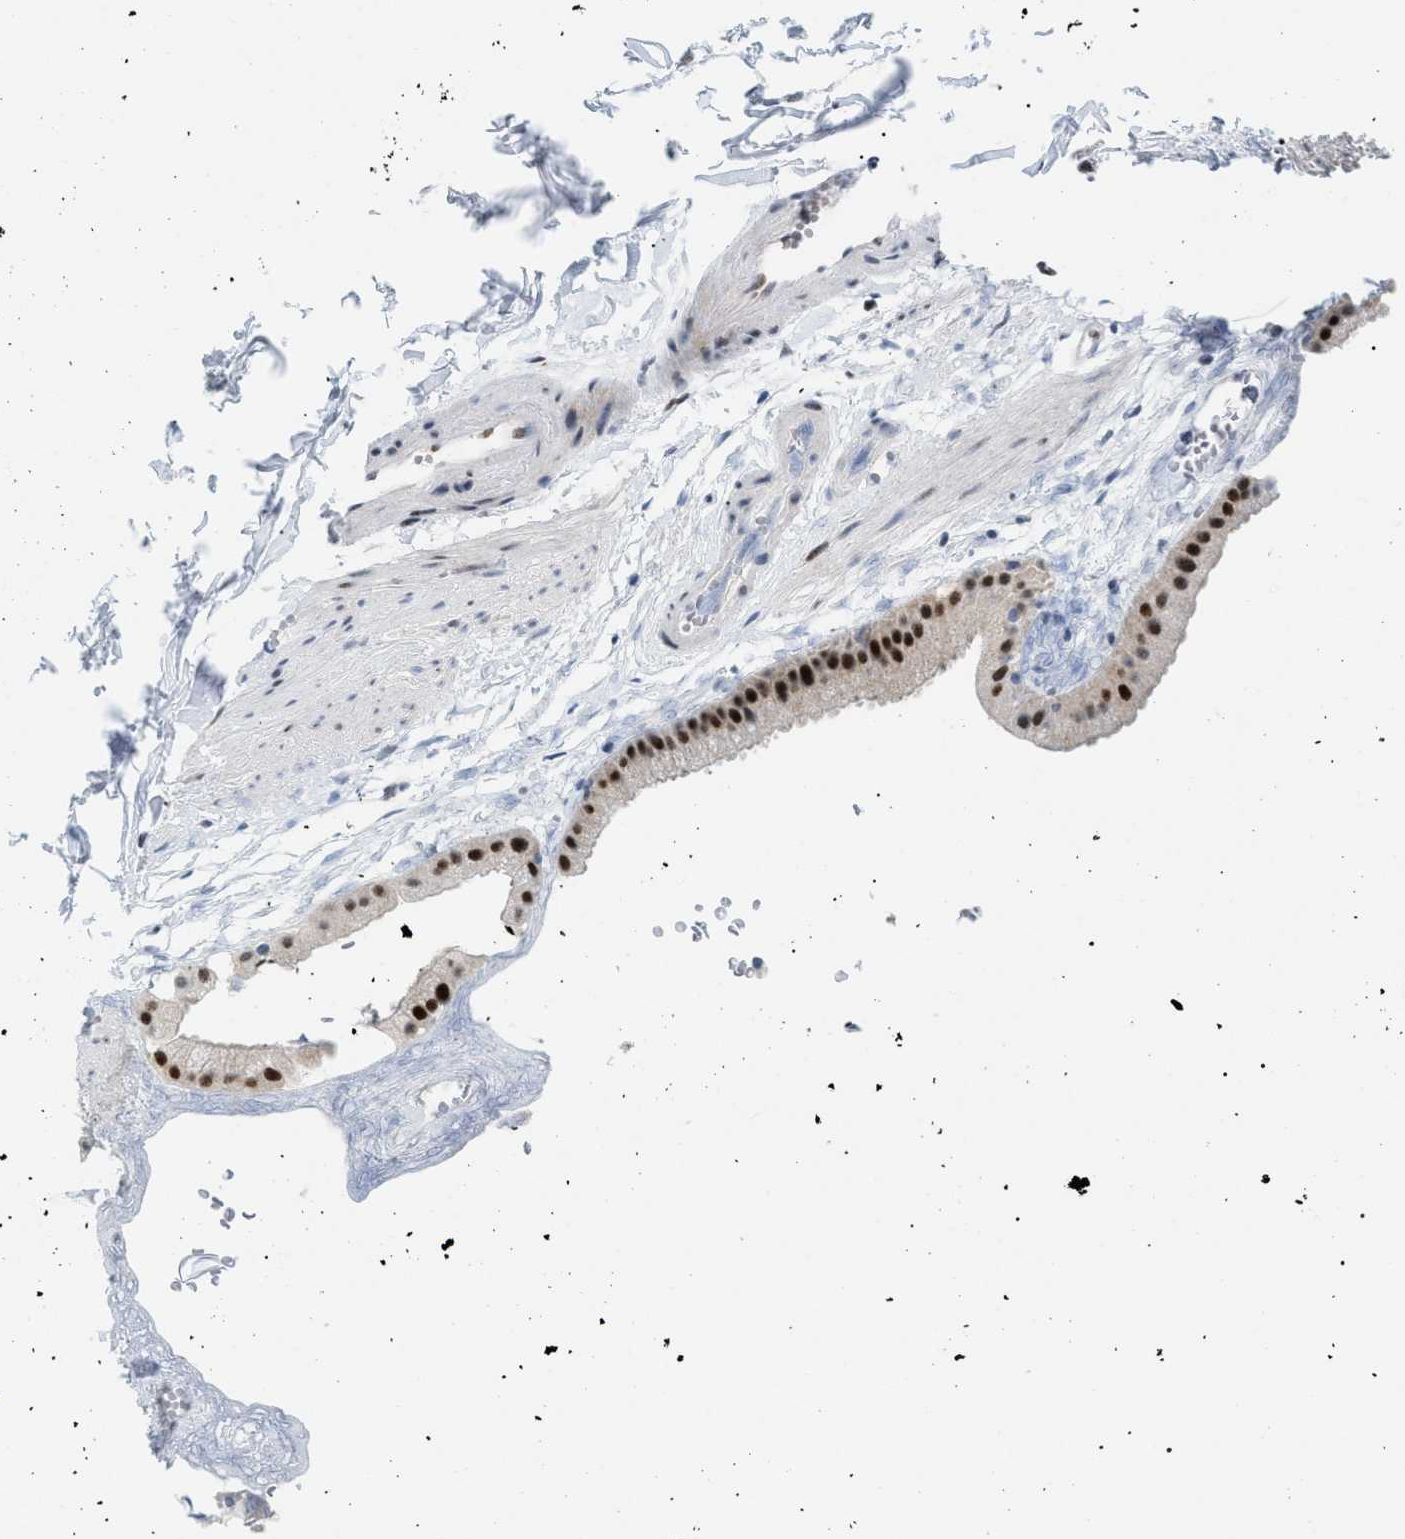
{"staining": {"intensity": "strong", "quantity": ">75%", "location": "nuclear"}, "tissue": "gallbladder", "cell_type": "Glandular cells", "image_type": "normal", "snomed": [{"axis": "morphology", "description": "Normal tissue, NOS"}, {"axis": "topography", "description": "Gallbladder"}], "caption": "About >75% of glandular cells in unremarkable gallbladder exhibit strong nuclear protein positivity as visualized by brown immunohistochemical staining.", "gene": "MED1", "patient": {"sex": "female", "age": 64}}